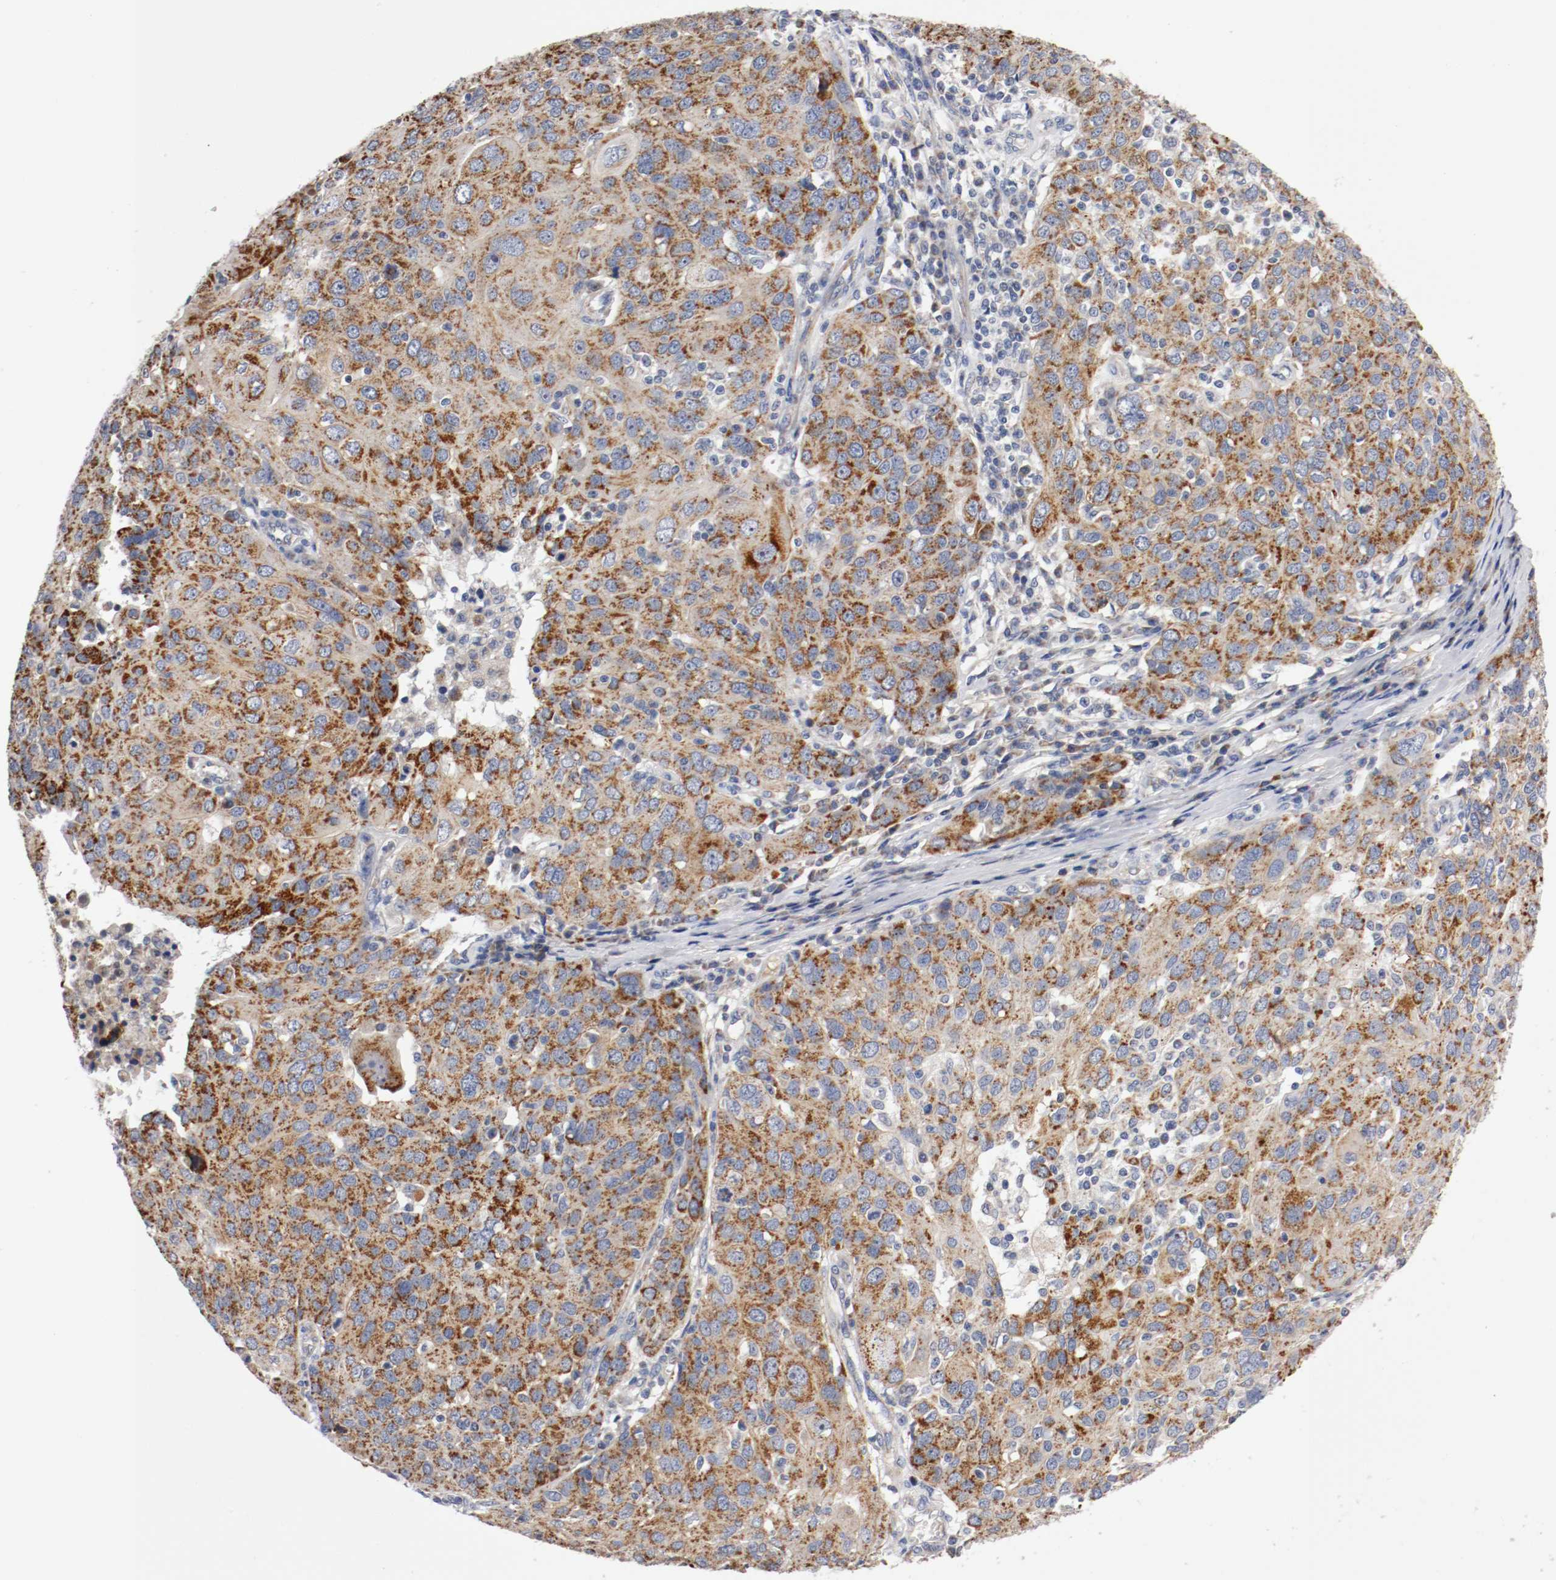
{"staining": {"intensity": "strong", "quantity": ">75%", "location": "cytoplasmic/membranous"}, "tissue": "ovarian cancer", "cell_type": "Tumor cells", "image_type": "cancer", "snomed": [{"axis": "morphology", "description": "Carcinoma, endometroid"}, {"axis": "topography", "description": "Ovary"}], "caption": "High-power microscopy captured an immunohistochemistry (IHC) histopathology image of ovarian cancer, revealing strong cytoplasmic/membranous staining in approximately >75% of tumor cells.", "gene": "PCSK6", "patient": {"sex": "female", "age": 50}}